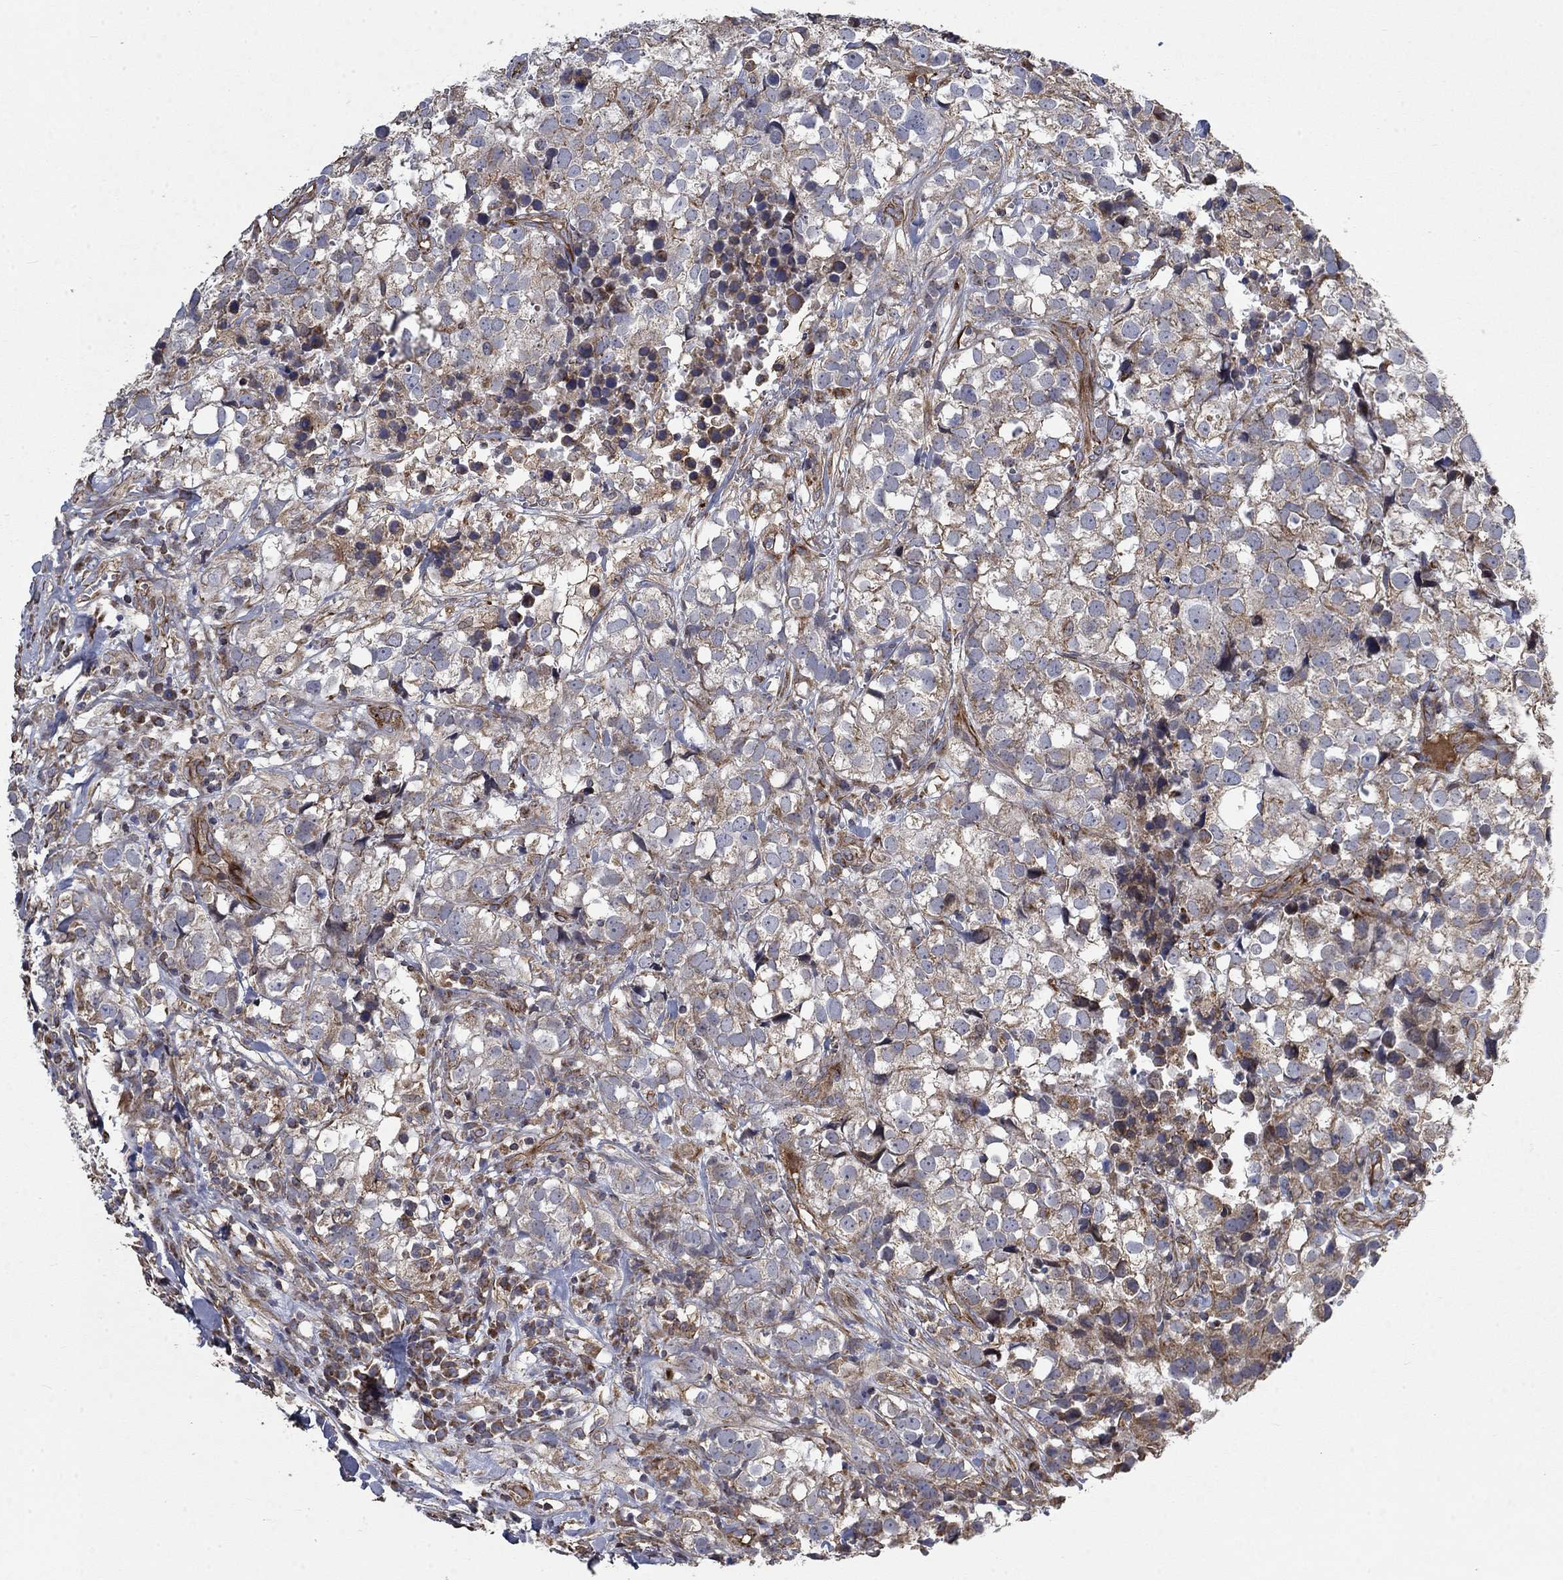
{"staining": {"intensity": "moderate", "quantity": "<25%", "location": "cytoplasmic/membranous"}, "tissue": "breast cancer", "cell_type": "Tumor cells", "image_type": "cancer", "snomed": [{"axis": "morphology", "description": "Duct carcinoma"}, {"axis": "topography", "description": "Breast"}], "caption": "The photomicrograph reveals staining of breast intraductal carcinoma, revealing moderate cytoplasmic/membranous protein positivity (brown color) within tumor cells.", "gene": "NDUFC1", "patient": {"sex": "female", "age": 30}}